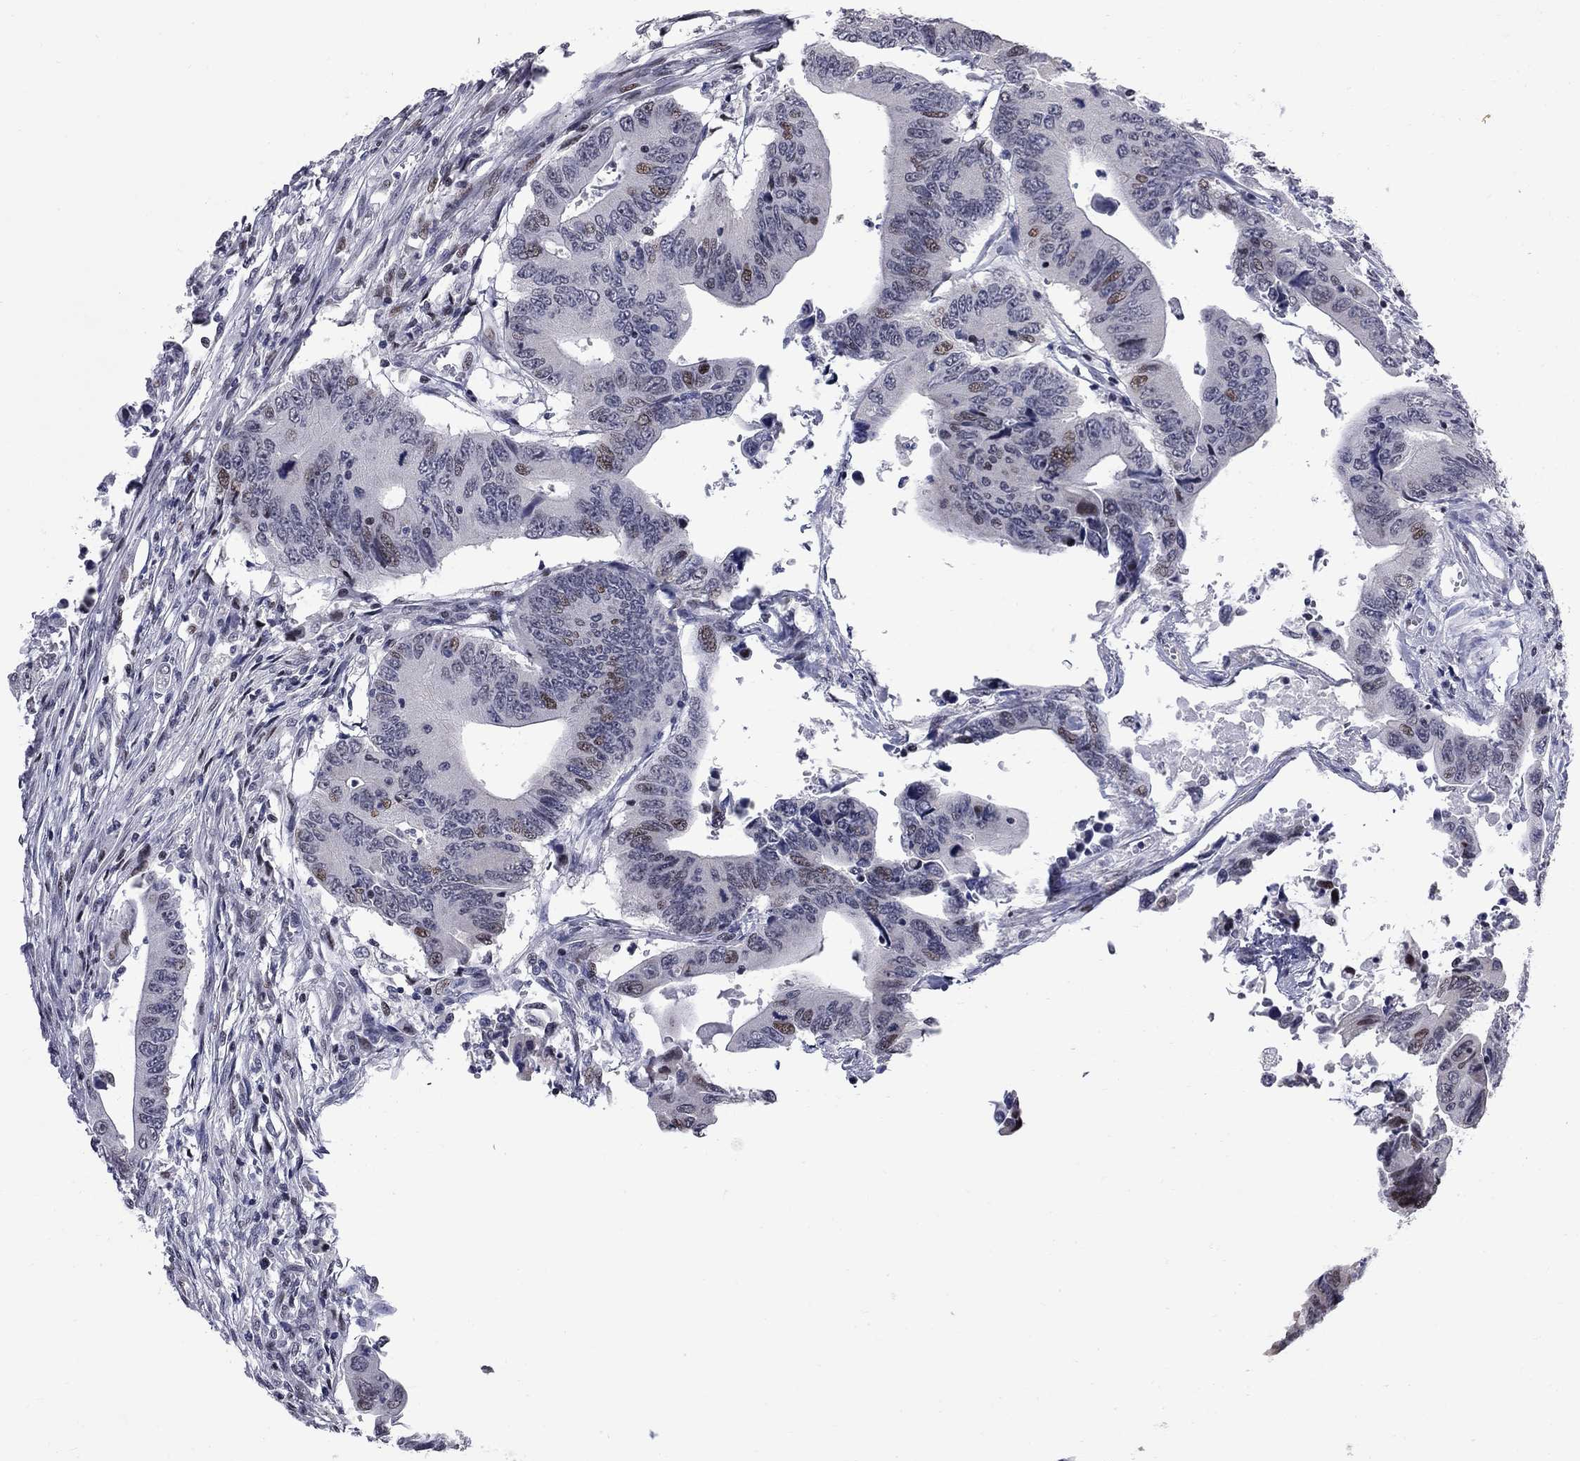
{"staining": {"intensity": "weak", "quantity": "<25%", "location": "nuclear"}, "tissue": "colorectal cancer", "cell_type": "Tumor cells", "image_type": "cancer", "snomed": [{"axis": "morphology", "description": "Adenocarcinoma, NOS"}, {"axis": "topography", "description": "Colon"}], "caption": "Tumor cells are negative for protein expression in human adenocarcinoma (colorectal).", "gene": "ZNF154", "patient": {"sex": "female", "age": 90}}